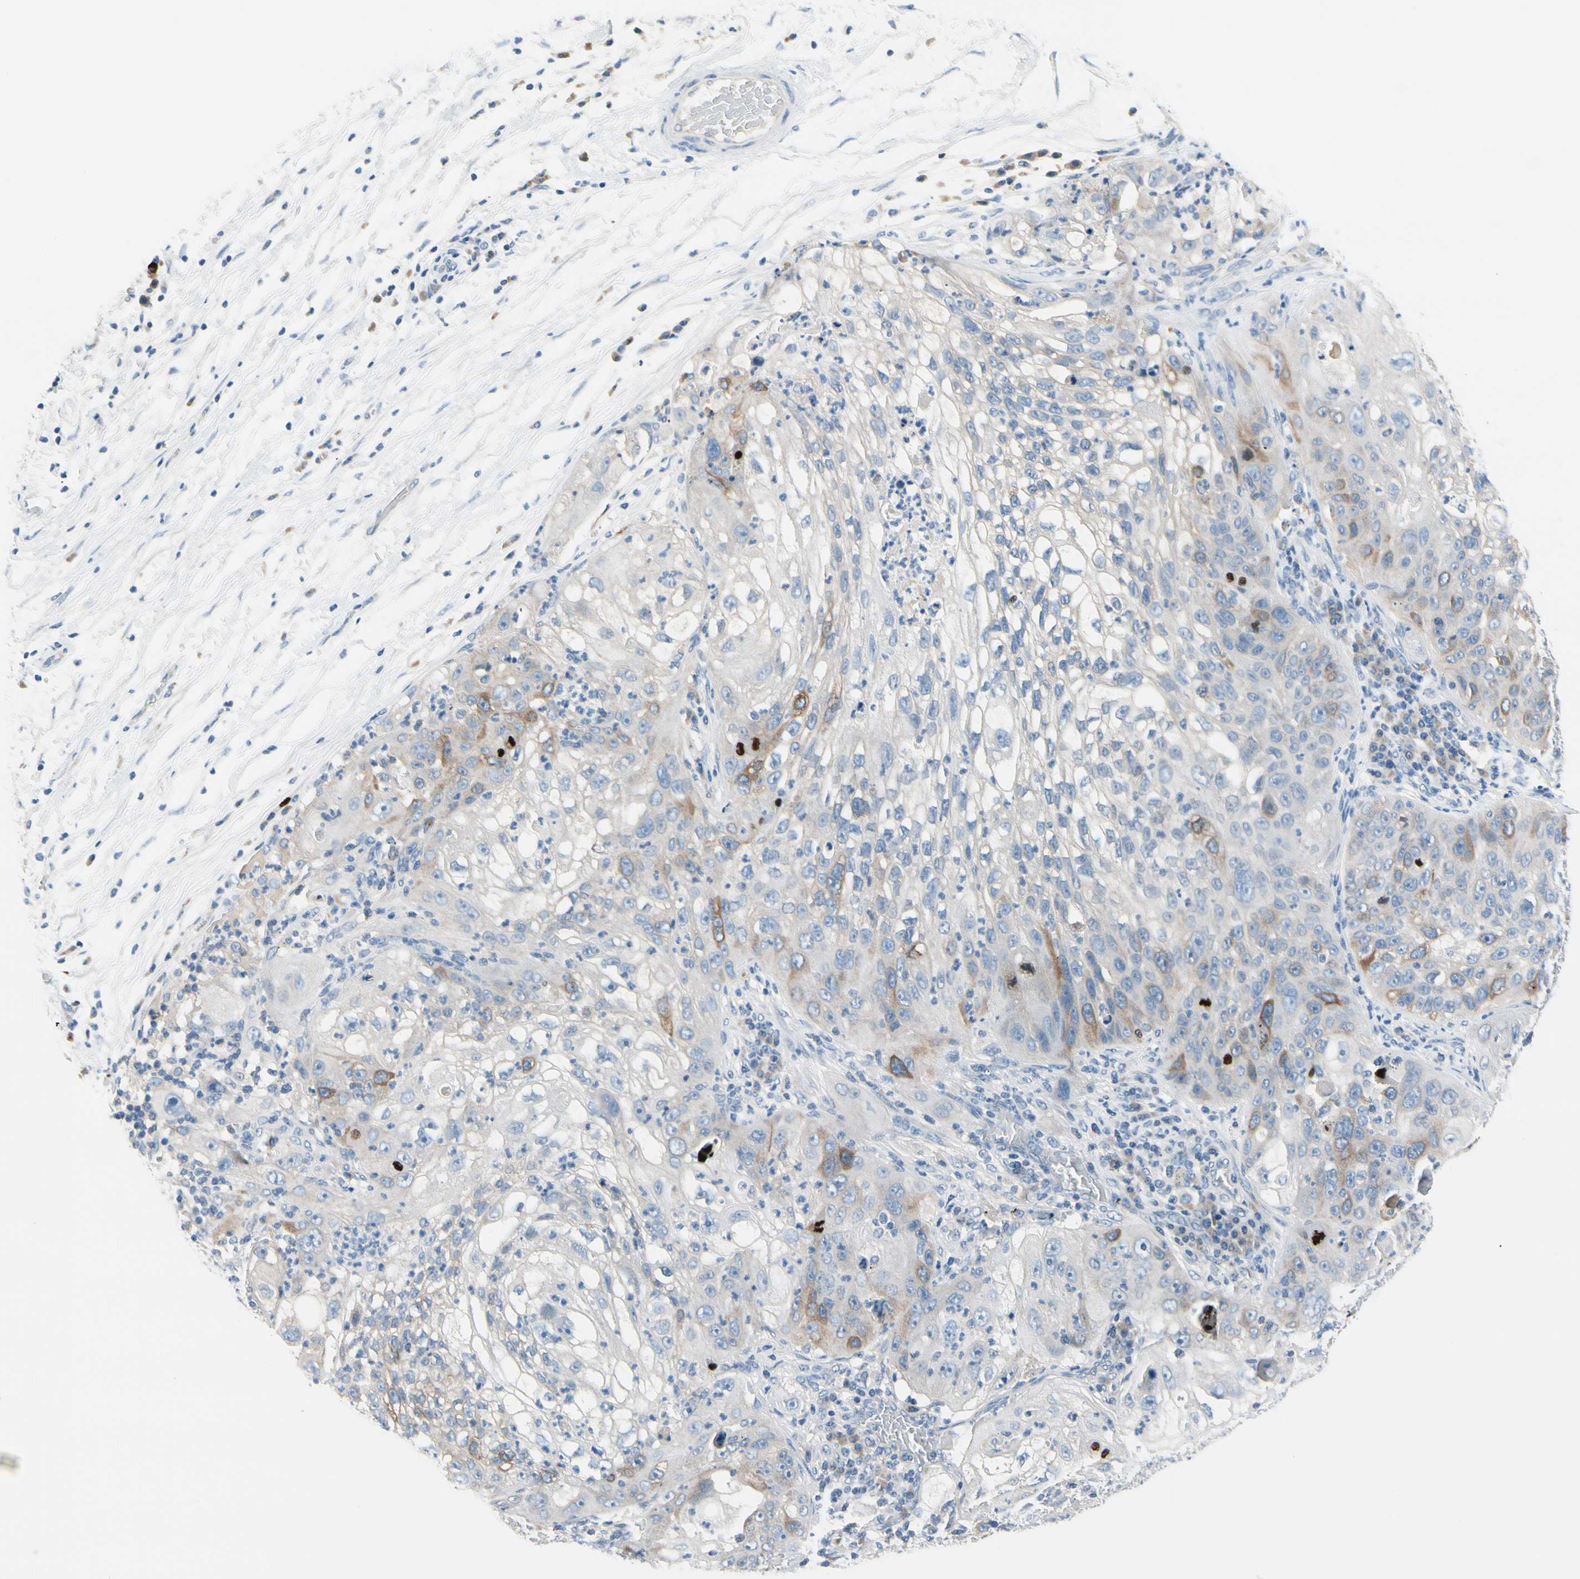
{"staining": {"intensity": "moderate", "quantity": "<25%", "location": "cytoplasmic/membranous"}, "tissue": "lung cancer", "cell_type": "Tumor cells", "image_type": "cancer", "snomed": [{"axis": "morphology", "description": "Inflammation, NOS"}, {"axis": "morphology", "description": "Squamous cell carcinoma, NOS"}, {"axis": "topography", "description": "Lymph node"}, {"axis": "topography", "description": "Soft tissue"}, {"axis": "topography", "description": "Lung"}], "caption": "This is a photomicrograph of immunohistochemistry staining of lung cancer (squamous cell carcinoma), which shows moderate positivity in the cytoplasmic/membranous of tumor cells.", "gene": "CKAP2", "patient": {"sex": "male", "age": 66}}